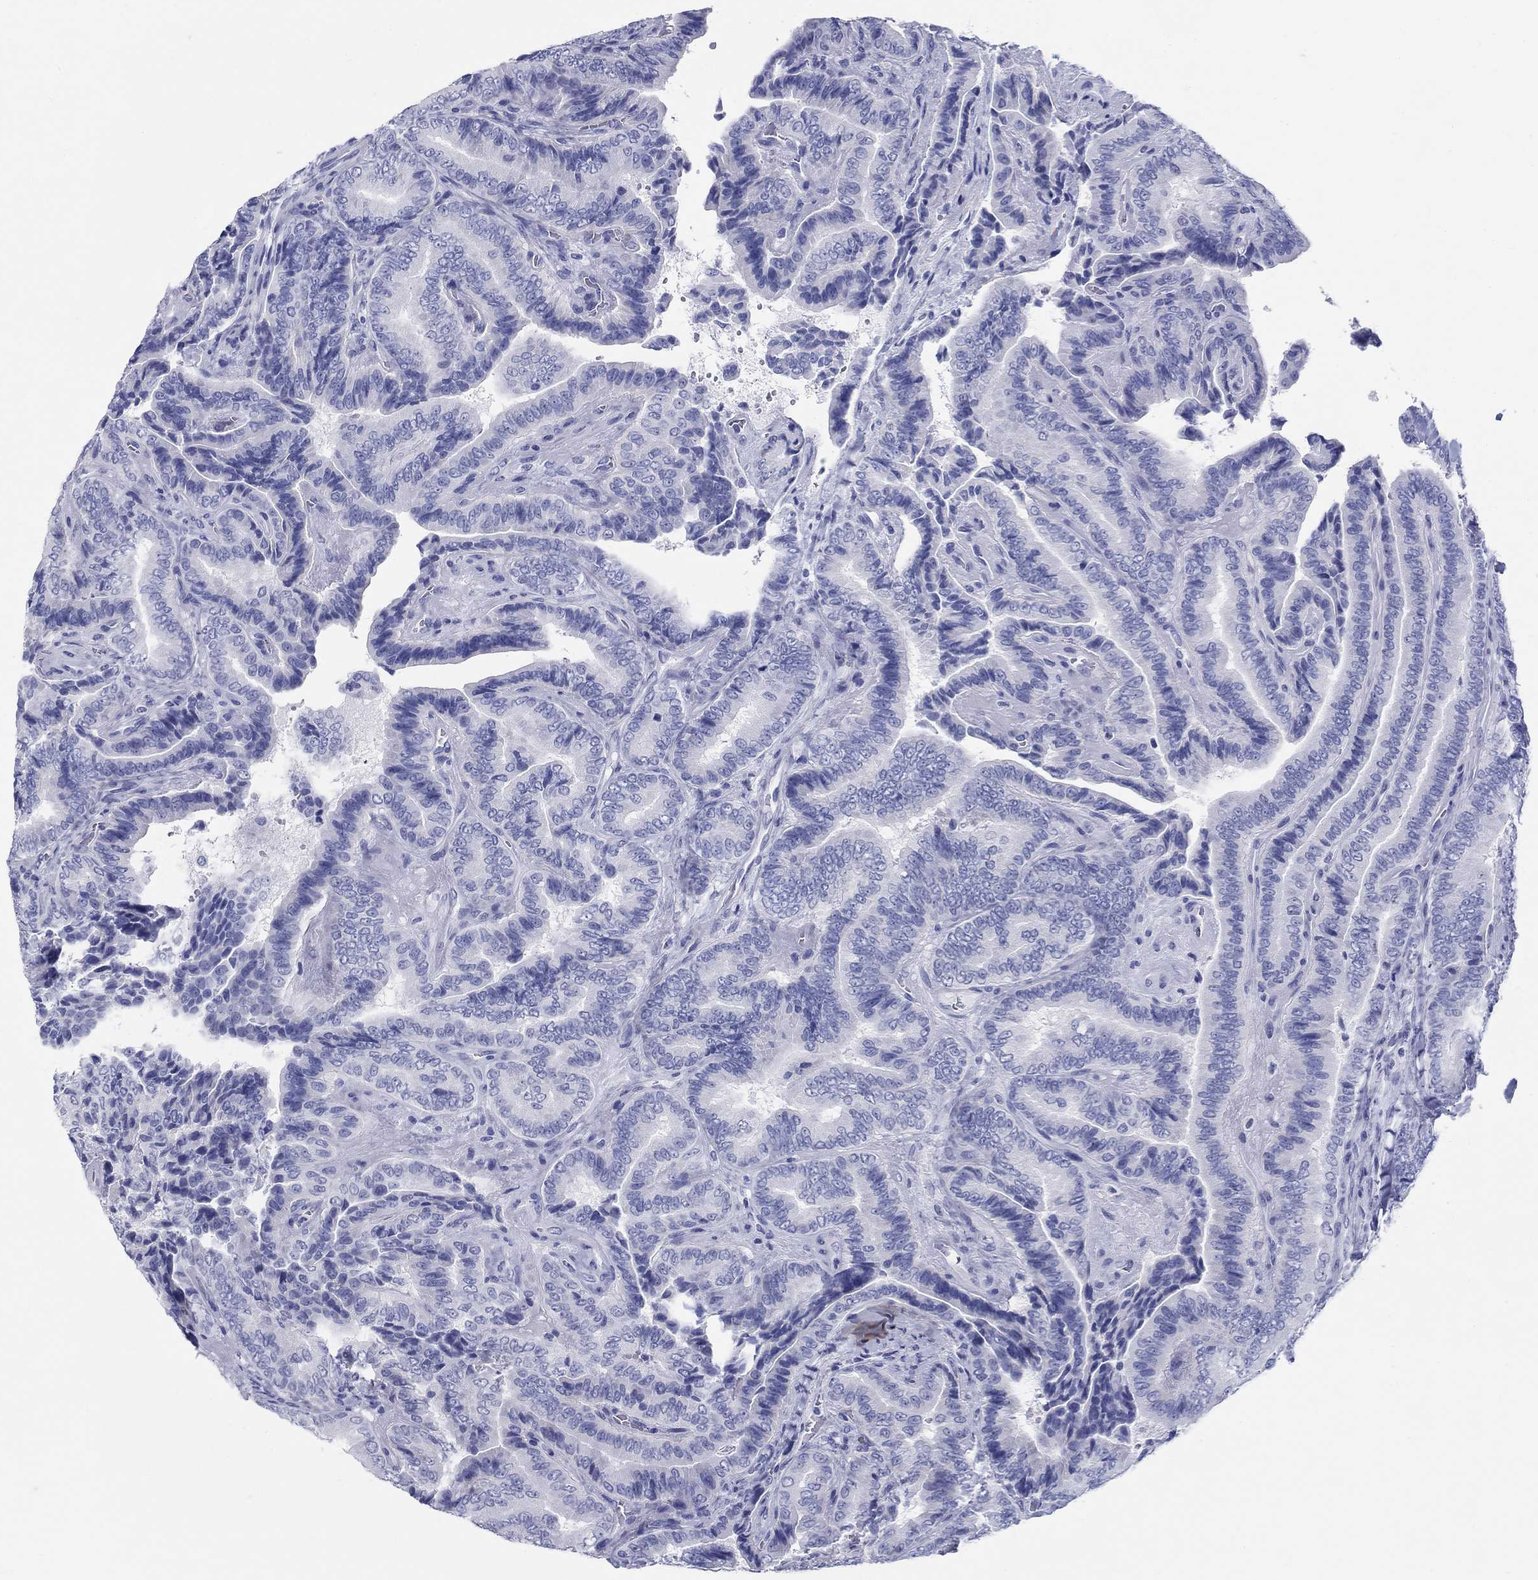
{"staining": {"intensity": "negative", "quantity": "none", "location": "none"}, "tissue": "thyroid cancer", "cell_type": "Tumor cells", "image_type": "cancer", "snomed": [{"axis": "morphology", "description": "Papillary adenocarcinoma, NOS"}, {"axis": "topography", "description": "Thyroid gland"}], "caption": "High power microscopy histopathology image of an IHC photomicrograph of thyroid cancer (papillary adenocarcinoma), revealing no significant expression in tumor cells. (DAB immunohistochemistry visualized using brightfield microscopy, high magnification).", "gene": "LAMP5", "patient": {"sex": "male", "age": 61}}